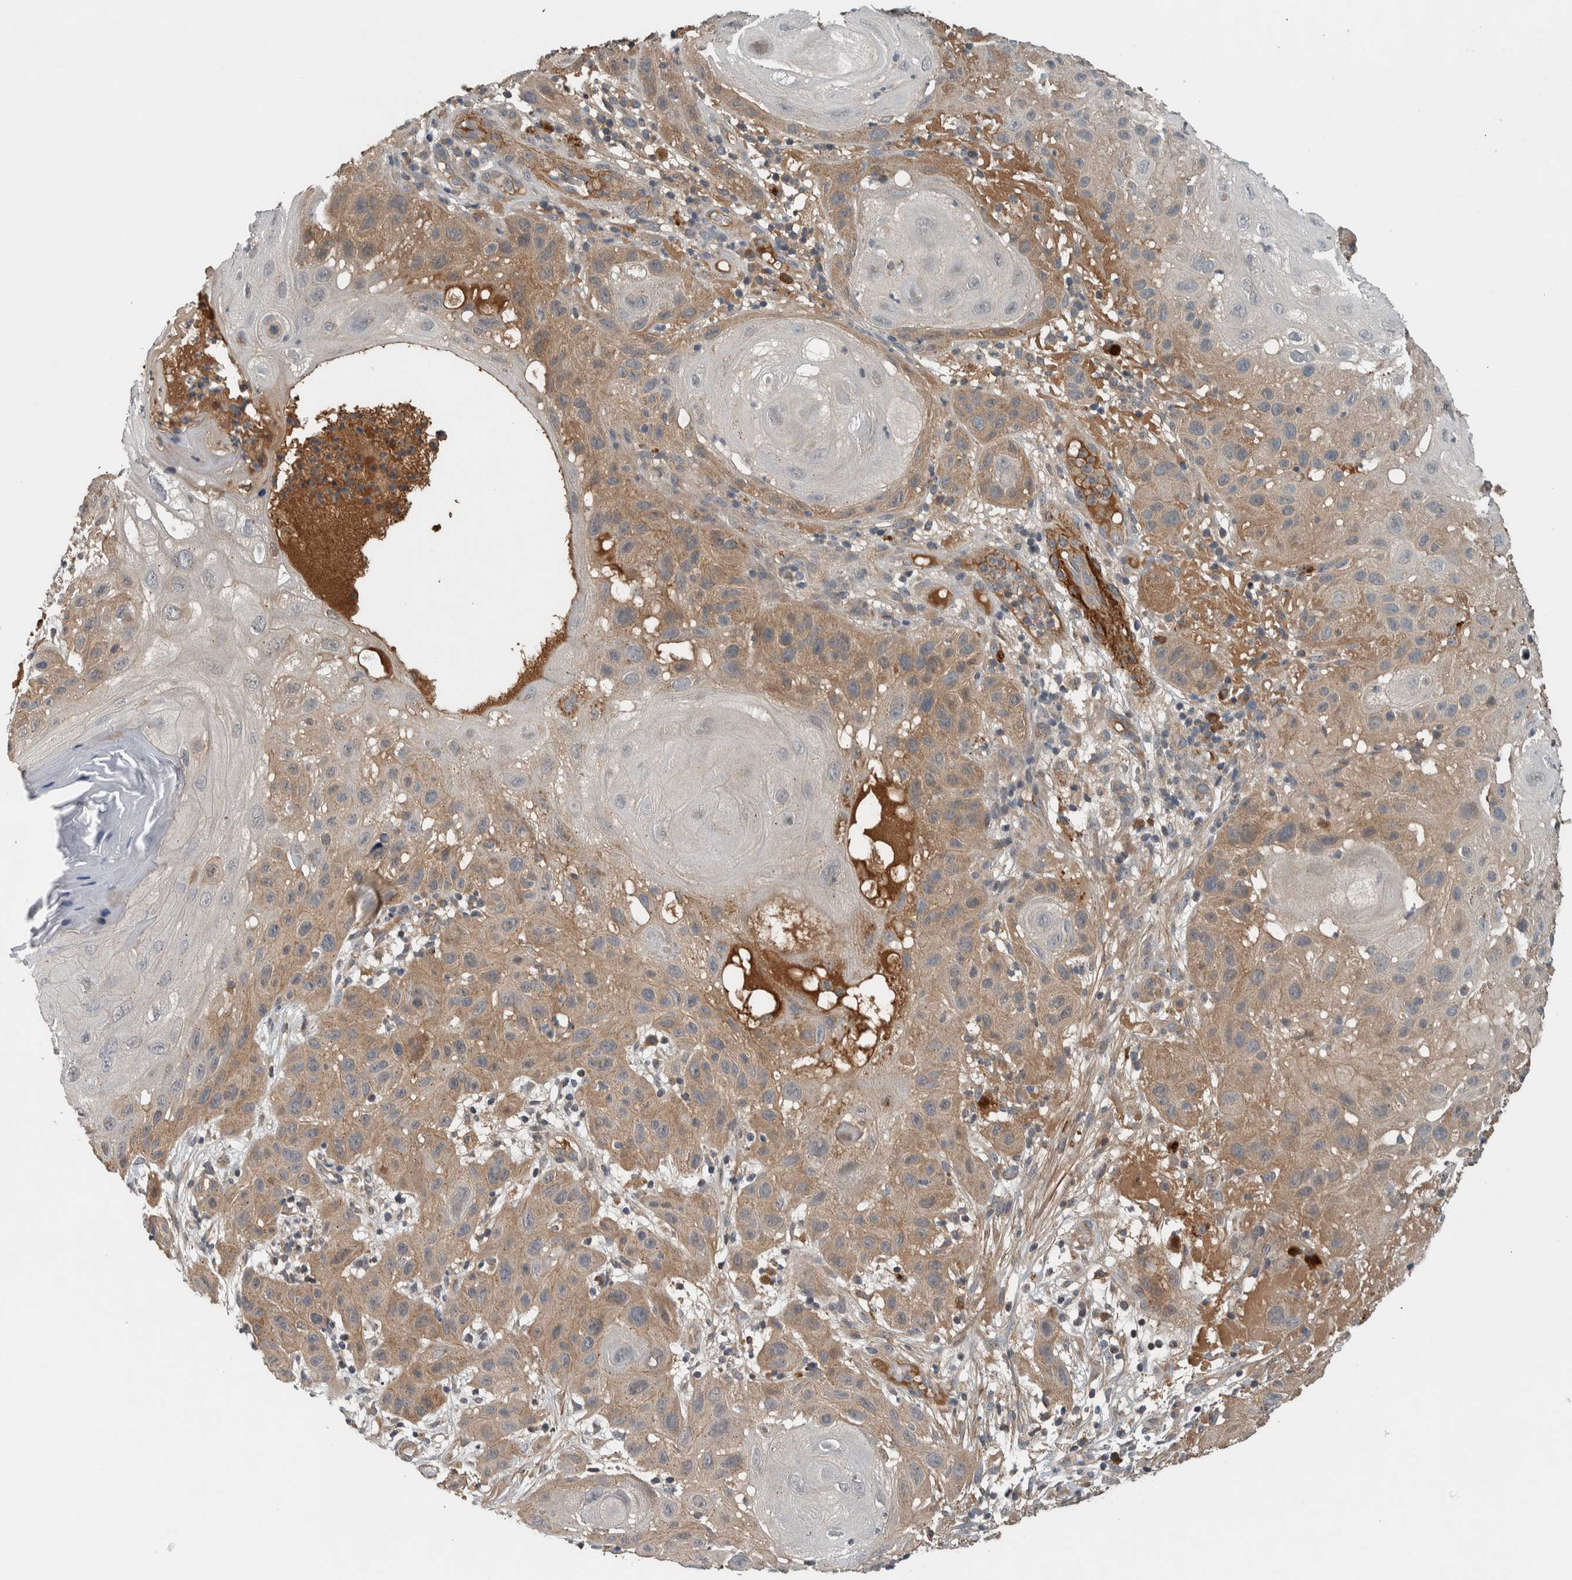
{"staining": {"intensity": "moderate", "quantity": ">75%", "location": "cytoplasmic/membranous"}, "tissue": "skin cancer", "cell_type": "Tumor cells", "image_type": "cancer", "snomed": [{"axis": "morphology", "description": "Squamous cell carcinoma, NOS"}, {"axis": "topography", "description": "Skin"}], "caption": "The histopathology image displays staining of skin squamous cell carcinoma, revealing moderate cytoplasmic/membranous protein staining (brown color) within tumor cells.", "gene": "LBHD1", "patient": {"sex": "female", "age": 96}}